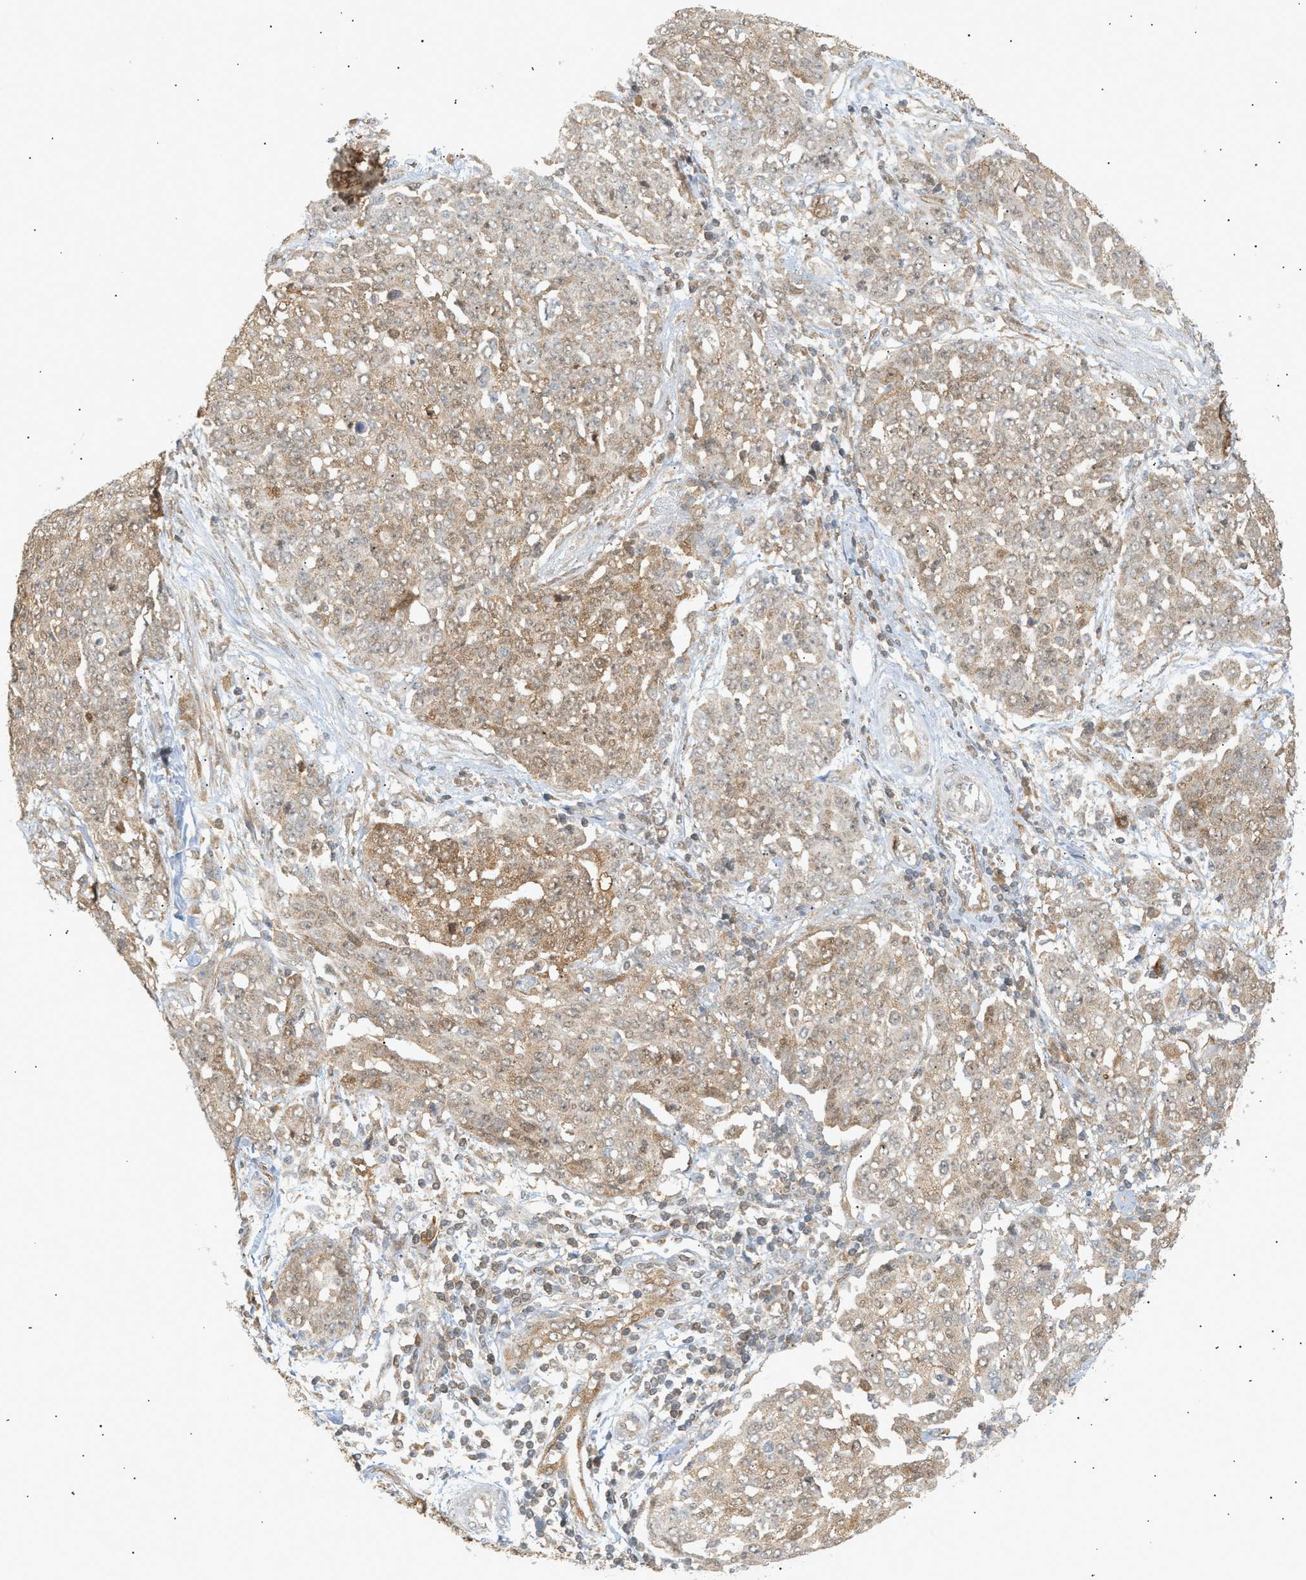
{"staining": {"intensity": "moderate", "quantity": ">75%", "location": "cytoplasmic/membranous"}, "tissue": "ovarian cancer", "cell_type": "Tumor cells", "image_type": "cancer", "snomed": [{"axis": "morphology", "description": "Cystadenocarcinoma, serous, NOS"}, {"axis": "topography", "description": "Soft tissue"}, {"axis": "topography", "description": "Ovary"}], "caption": "DAB immunohistochemical staining of ovarian serous cystadenocarcinoma demonstrates moderate cytoplasmic/membranous protein positivity in about >75% of tumor cells. (Brightfield microscopy of DAB IHC at high magnification).", "gene": "SHC1", "patient": {"sex": "female", "age": 57}}